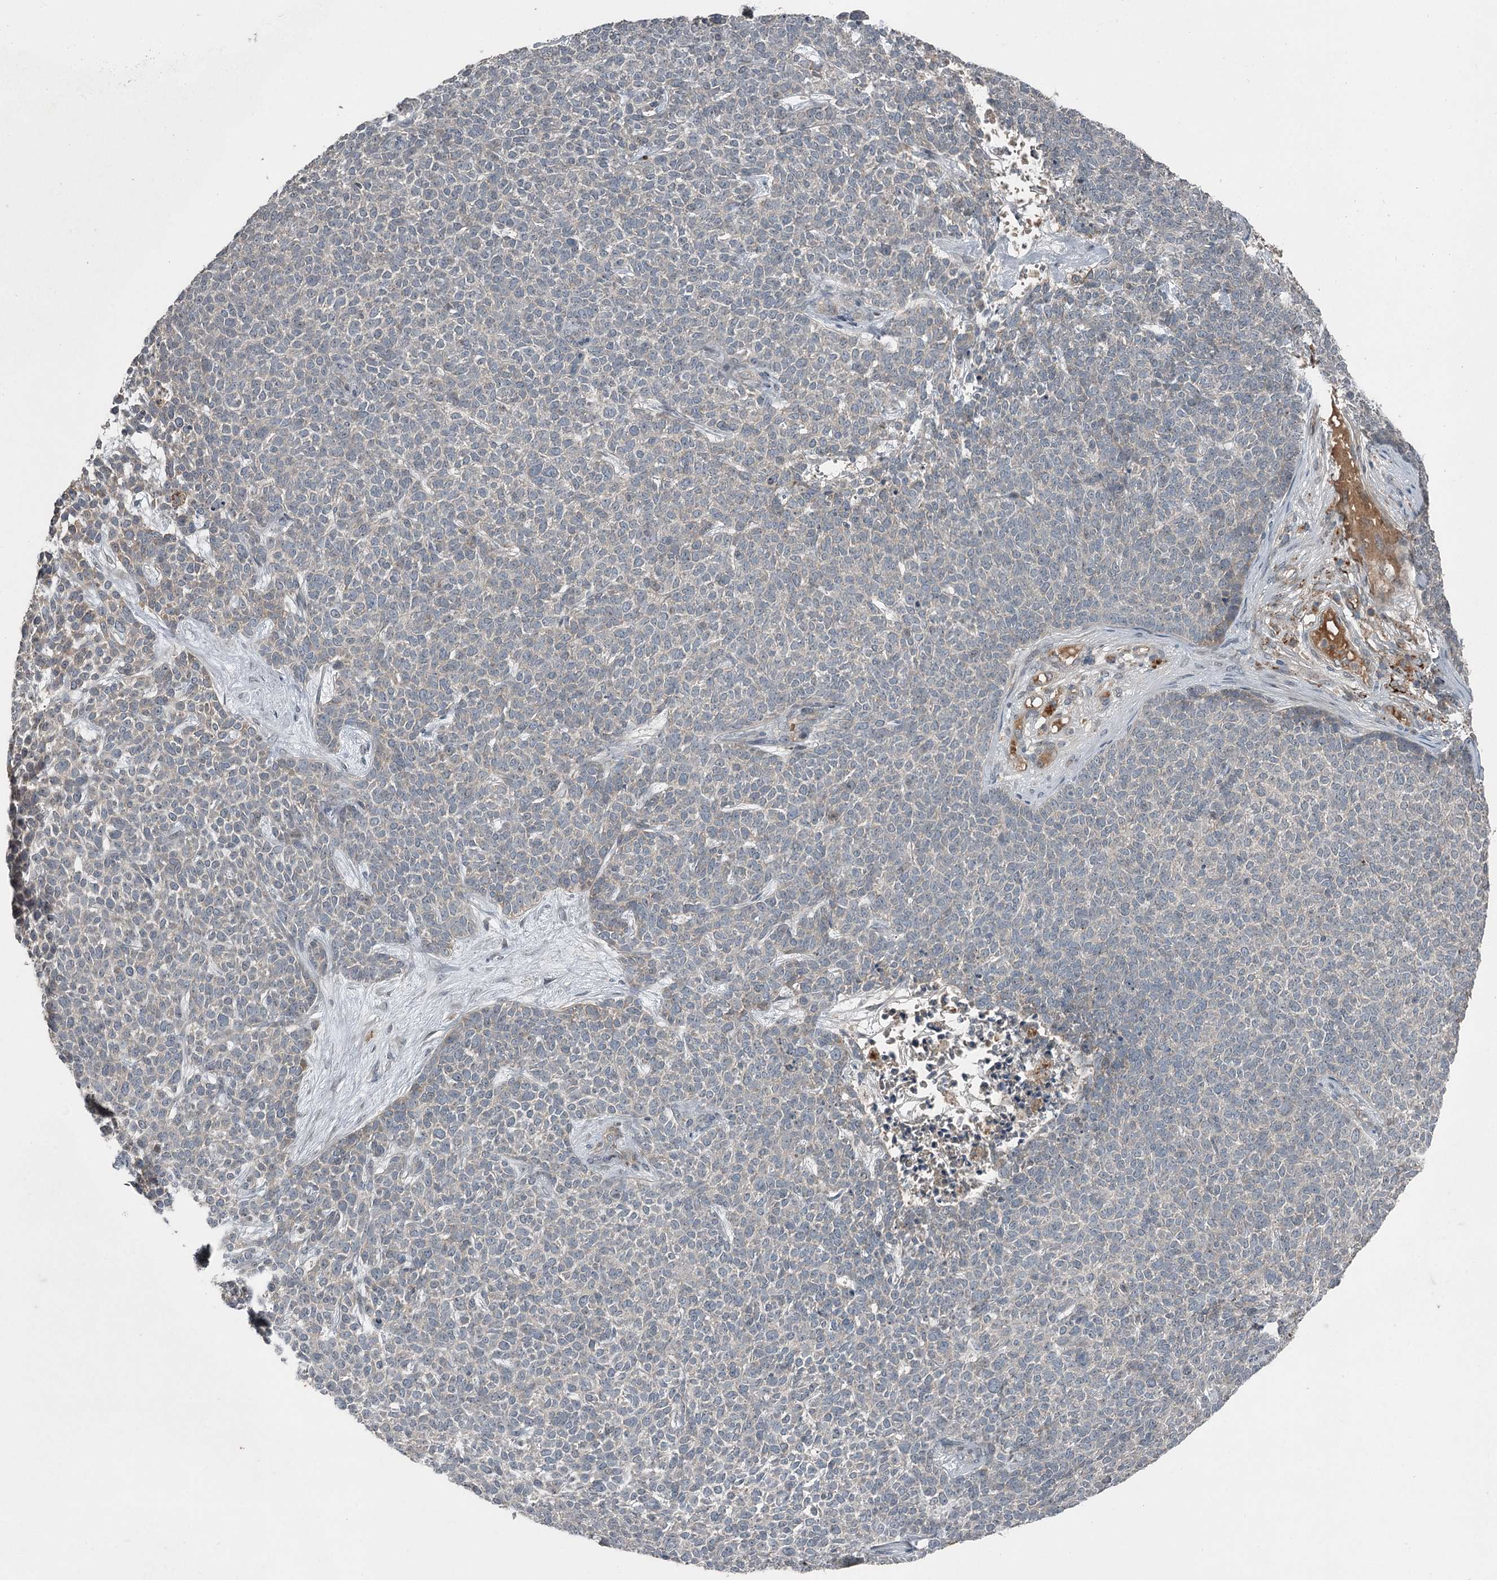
{"staining": {"intensity": "negative", "quantity": "none", "location": "none"}, "tissue": "skin cancer", "cell_type": "Tumor cells", "image_type": "cancer", "snomed": [{"axis": "morphology", "description": "Basal cell carcinoma"}, {"axis": "topography", "description": "Skin"}], "caption": "The immunohistochemistry image has no significant expression in tumor cells of skin cancer tissue.", "gene": "SLC39A8", "patient": {"sex": "female", "age": 84}}